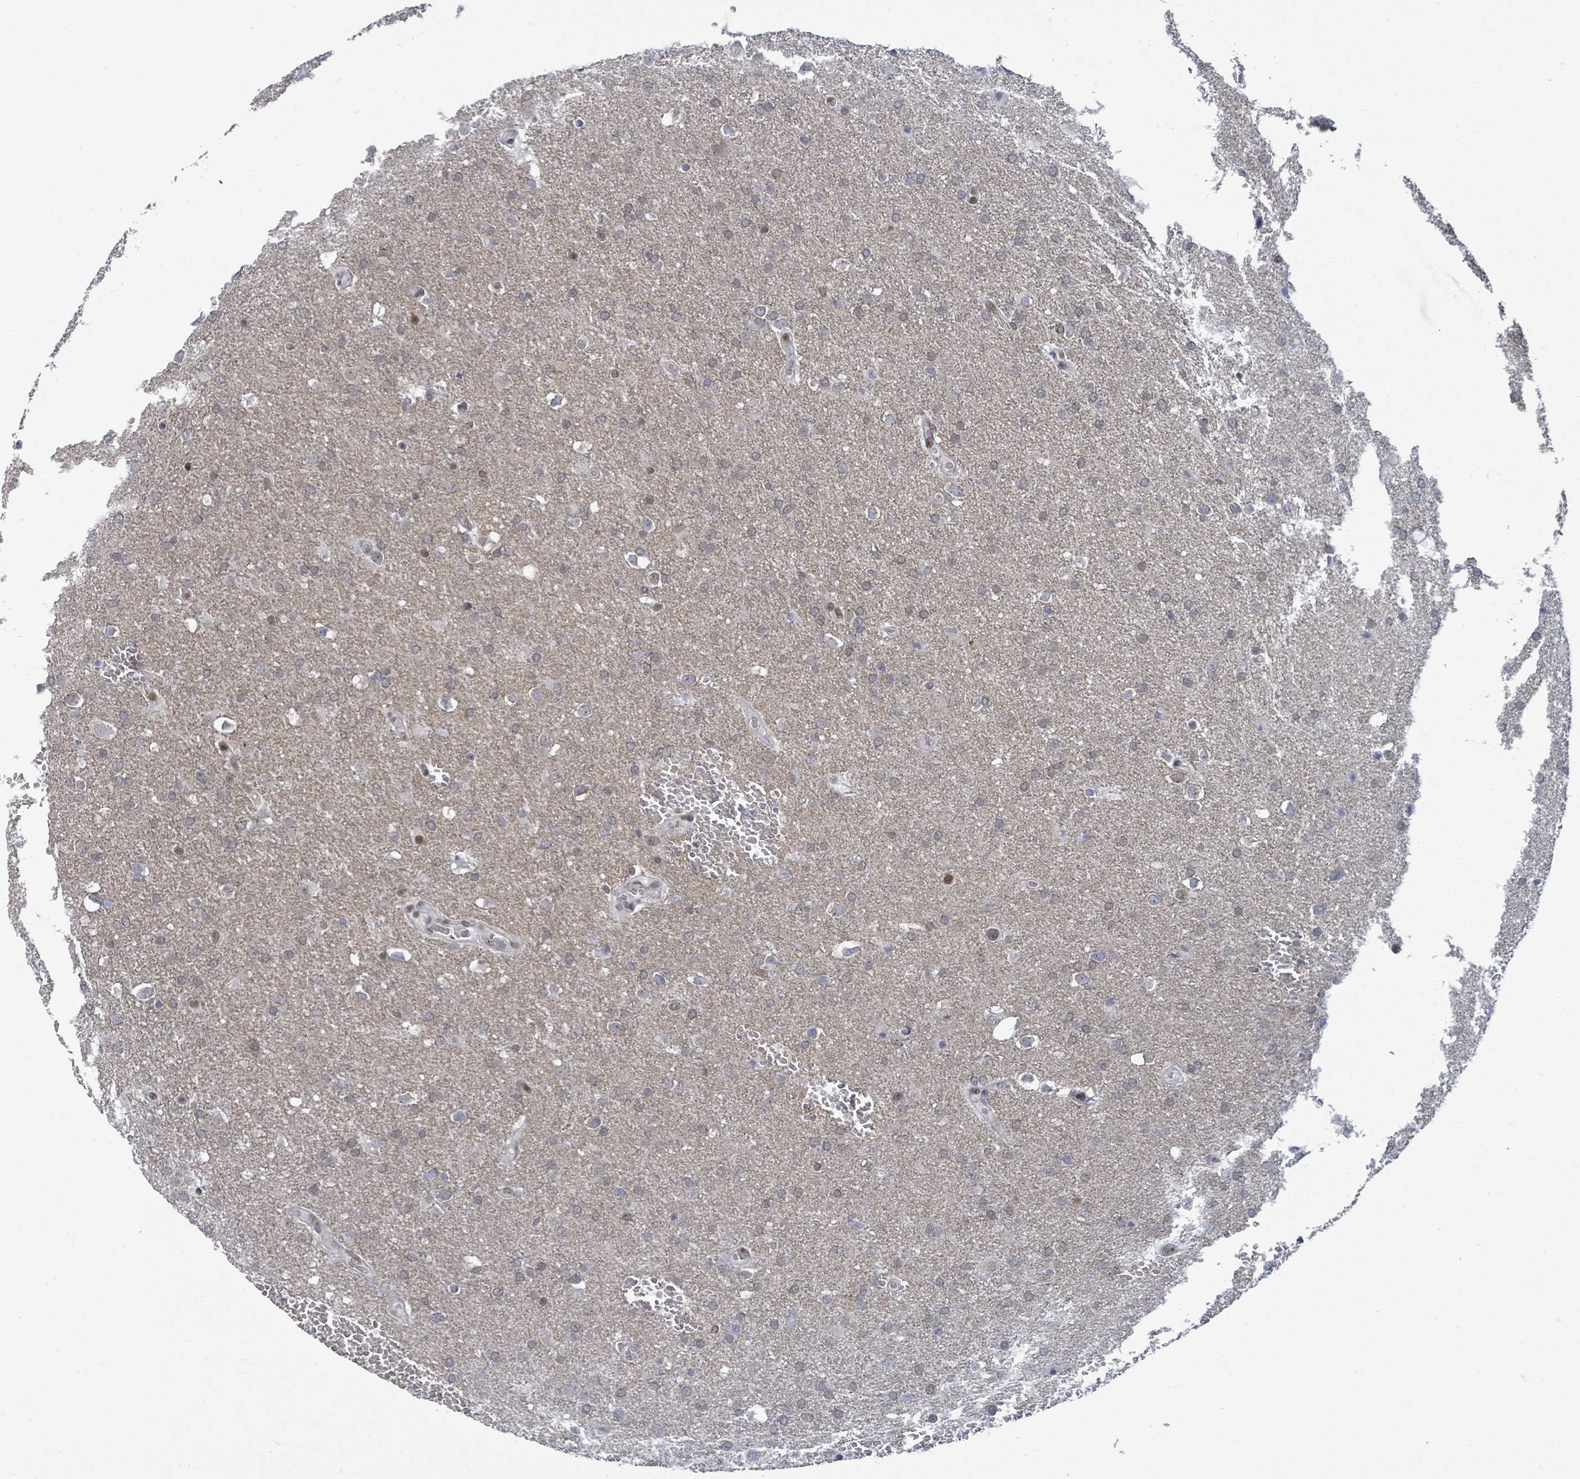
{"staining": {"intensity": "weak", "quantity": "<25%", "location": "nuclear"}, "tissue": "glioma", "cell_type": "Tumor cells", "image_type": "cancer", "snomed": [{"axis": "morphology", "description": "Glioma, malignant, Low grade"}, {"axis": "topography", "description": "Brain"}], "caption": "This is an immunohistochemistry (IHC) histopathology image of human malignant glioma (low-grade). There is no positivity in tumor cells.", "gene": "ERCC5", "patient": {"sex": "female", "age": 32}}